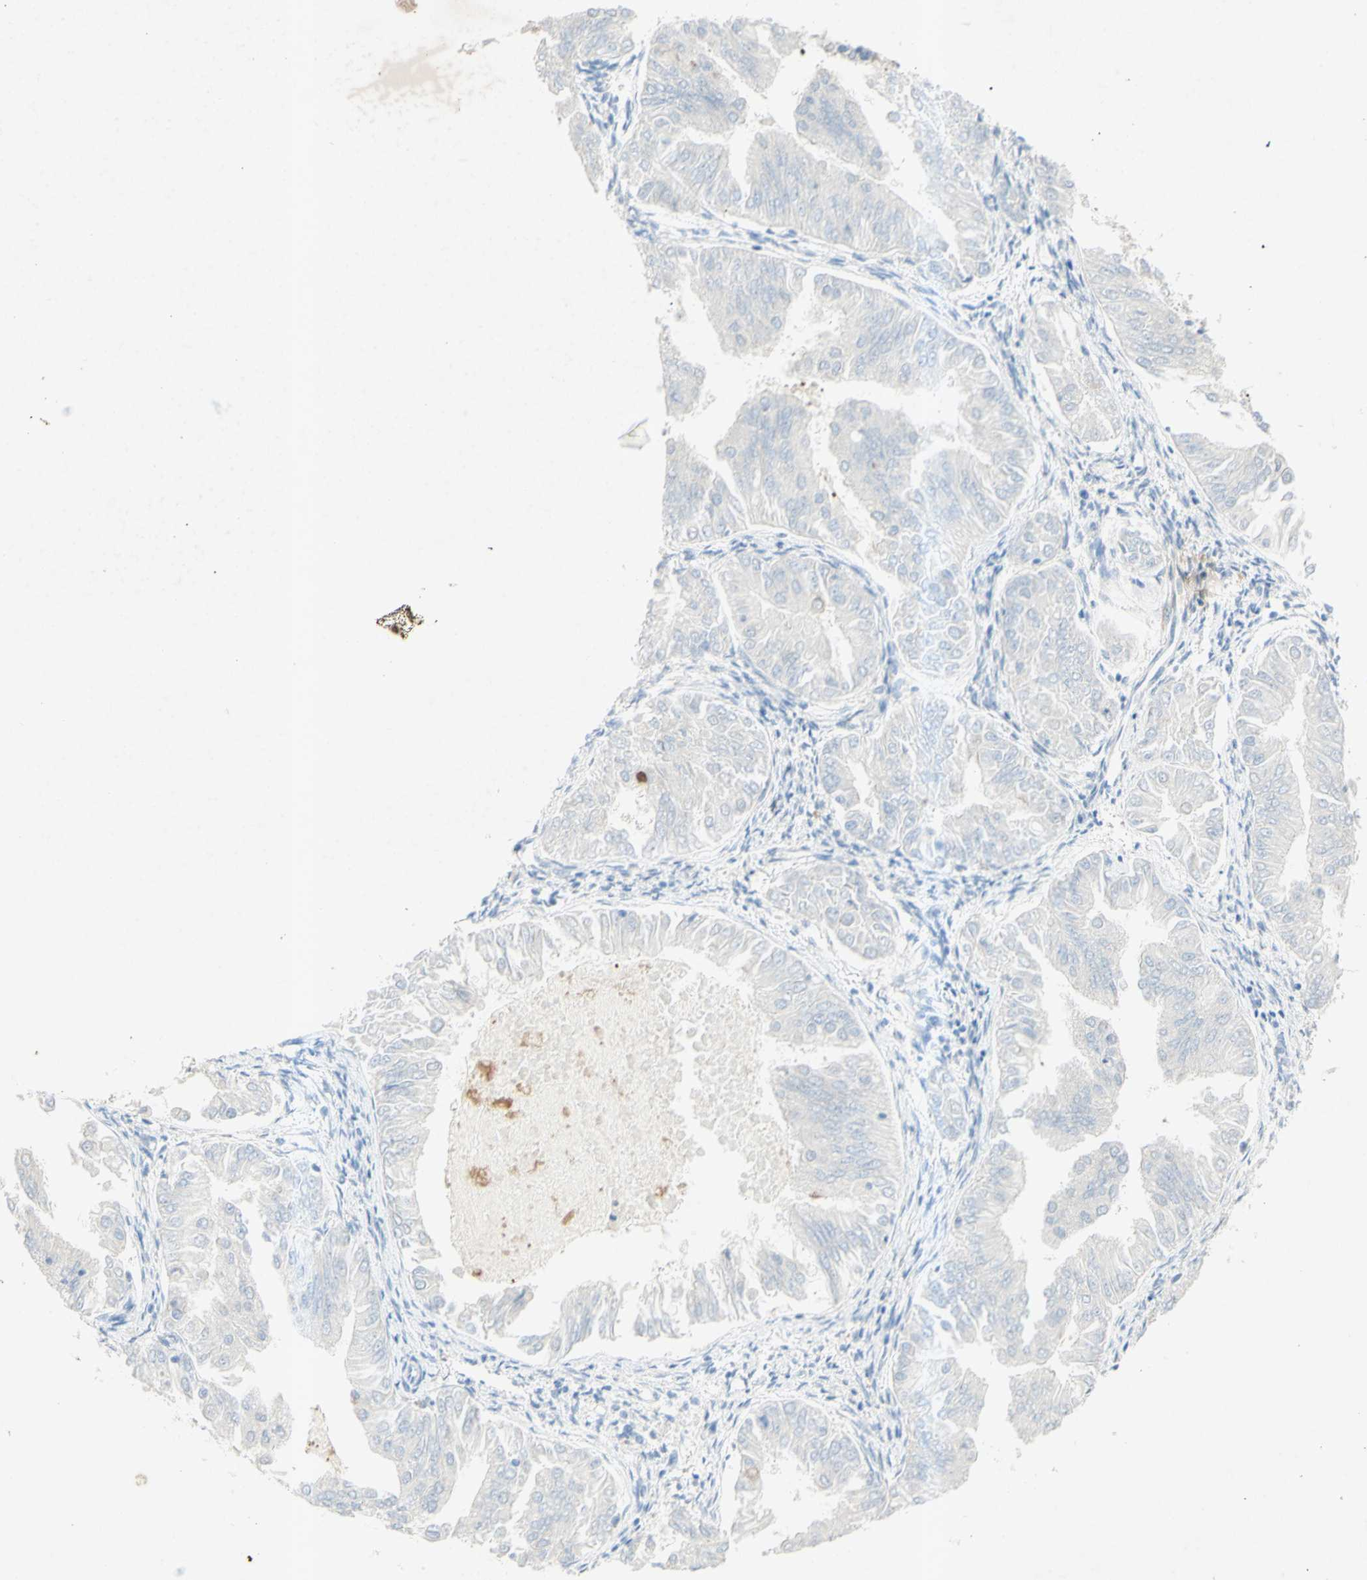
{"staining": {"intensity": "negative", "quantity": "none", "location": "none"}, "tissue": "endometrial cancer", "cell_type": "Tumor cells", "image_type": "cancer", "snomed": [{"axis": "morphology", "description": "Adenocarcinoma, NOS"}, {"axis": "topography", "description": "Endometrium"}], "caption": "IHC micrograph of neoplastic tissue: endometrial adenocarcinoma stained with DAB (3,3'-diaminobenzidine) displays no significant protein positivity in tumor cells. (Stains: DAB immunohistochemistry with hematoxylin counter stain, Microscopy: brightfield microscopy at high magnification).", "gene": "GDF15", "patient": {"sex": "female", "age": 53}}